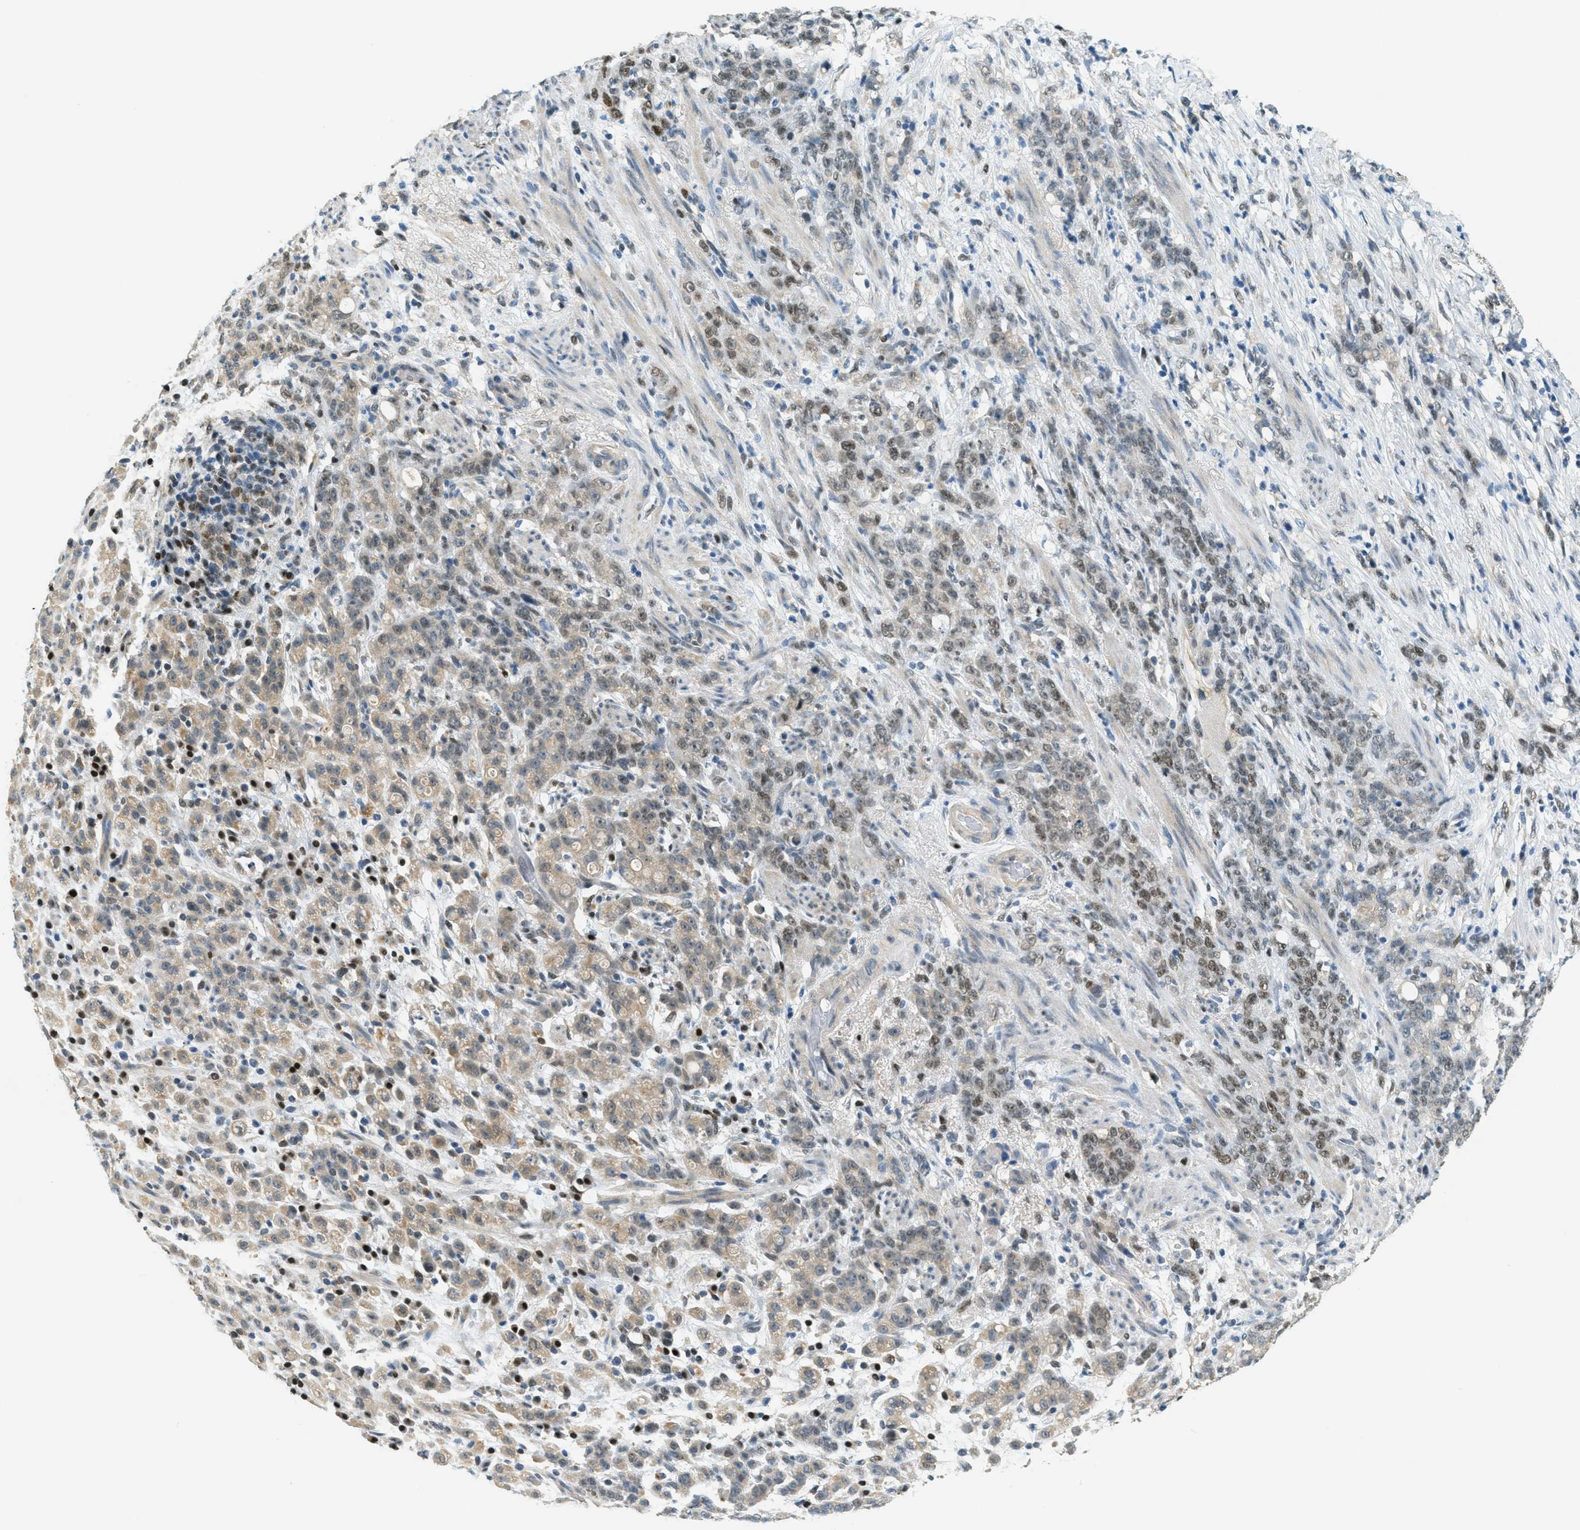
{"staining": {"intensity": "weak", "quantity": ">75%", "location": "cytoplasmic/membranous"}, "tissue": "stomach cancer", "cell_type": "Tumor cells", "image_type": "cancer", "snomed": [{"axis": "morphology", "description": "Adenocarcinoma, NOS"}, {"axis": "topography", "description": "Stomach, lower"}], "caption": "Adenocarcinoma (stomach) stained with DAB (3,3'-diaminobenzidine) immunohistochemistry (IHC) displays low levels of weak cytoplasmic/membranous expression in about >75% of tumor cells.", "gene": "TCF3", "patient": {"sex": "male", "age": 88}}